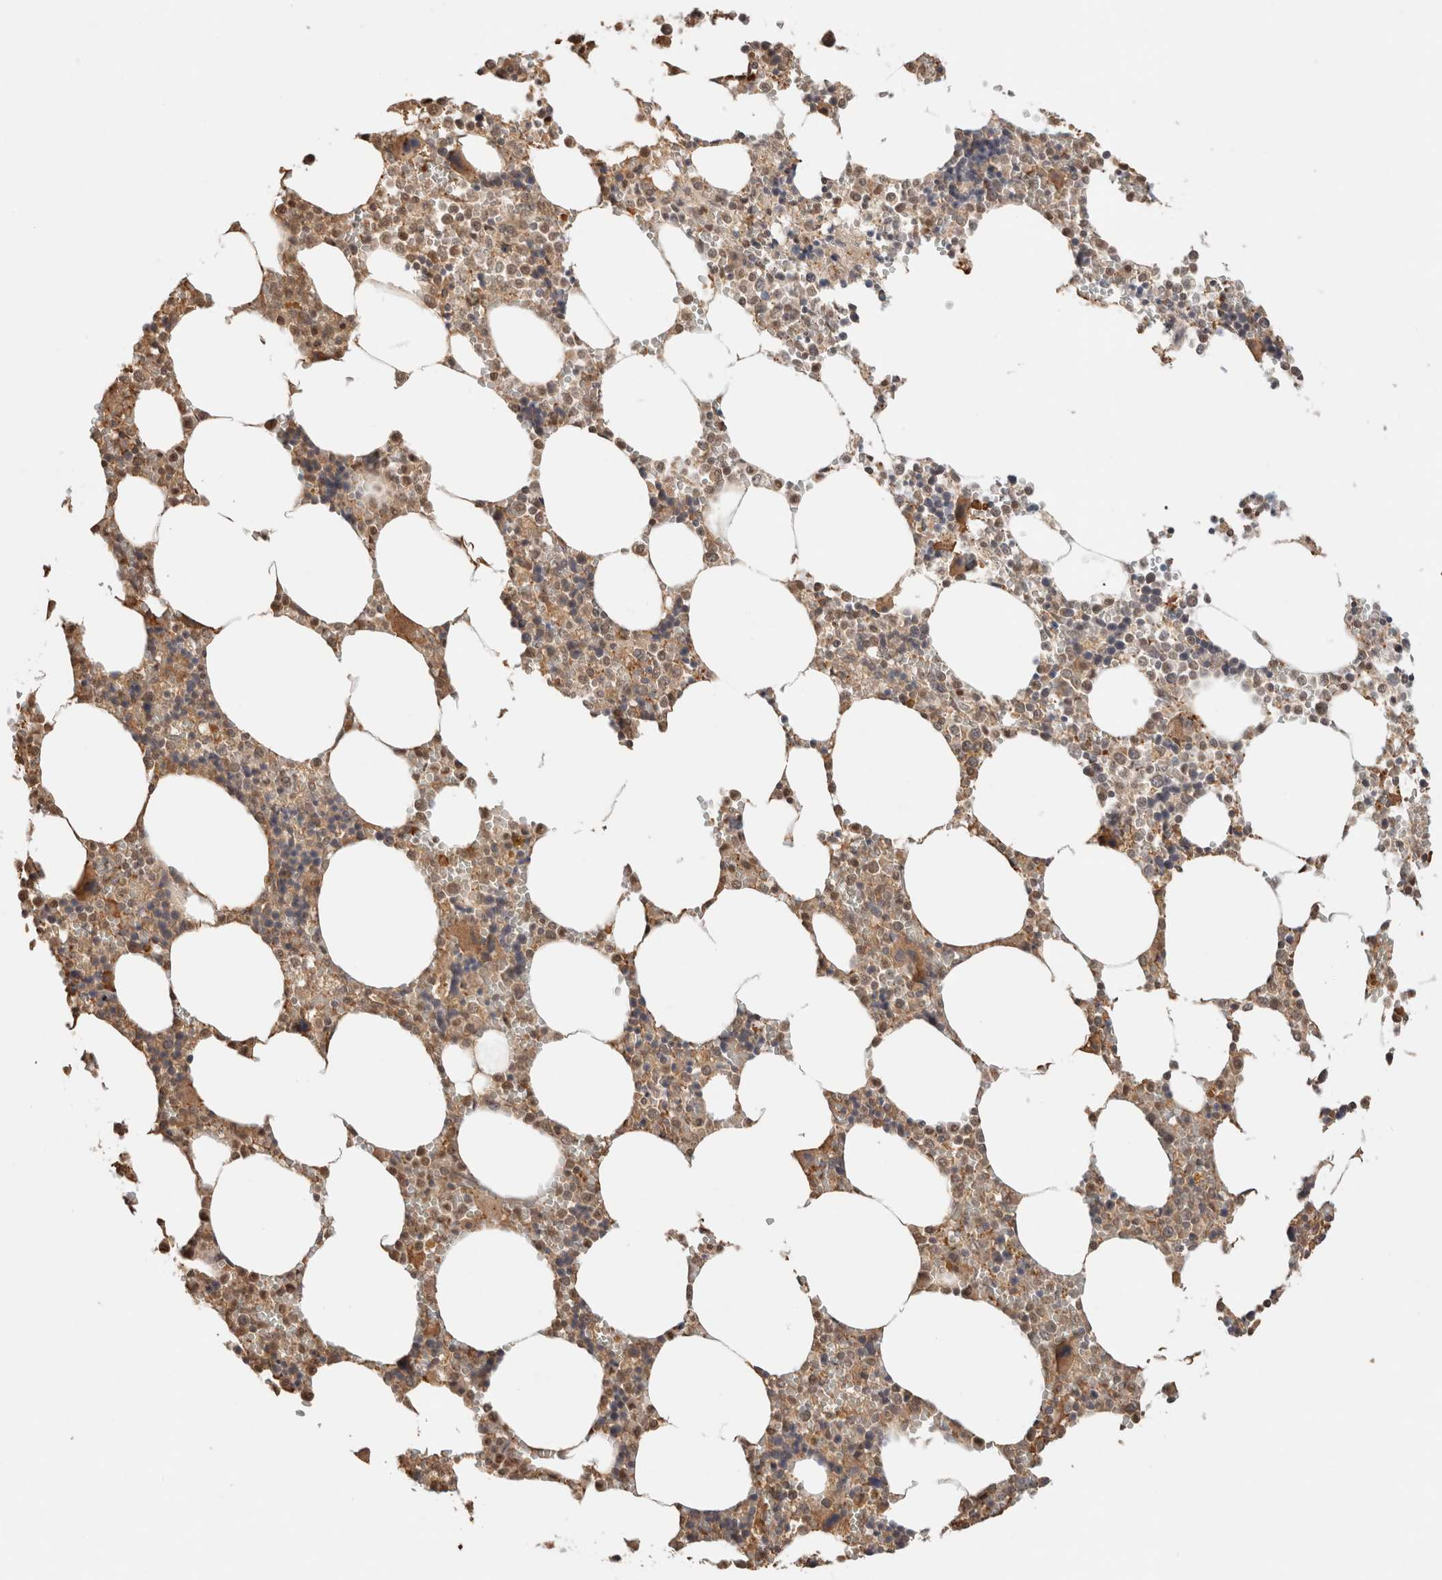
{"staining": {"intensity": "moderate", "quantity": "25%-75%", "location": "cytoplasmic/membranous,nuclear"}, "tissue": "bone marrow", "cell_type": "Hematopoietic cells", "image_type": "normal", "snomed": [{"axis": "morphology", "description": "Normal tissue, NOS"}, {"axis": "topography", "description": "Bone marrow"}], "caption": "A medium amount of moderate cytoplasmic/membranous,nuclear staining is appreciated in approximately 25%-75% of hematopoietic cells in normal bone marrow. (IHC, brightfield microscopy, high magnification).", "gene": "YWHAH", "patient": {"sex": "male", "age": 70}}